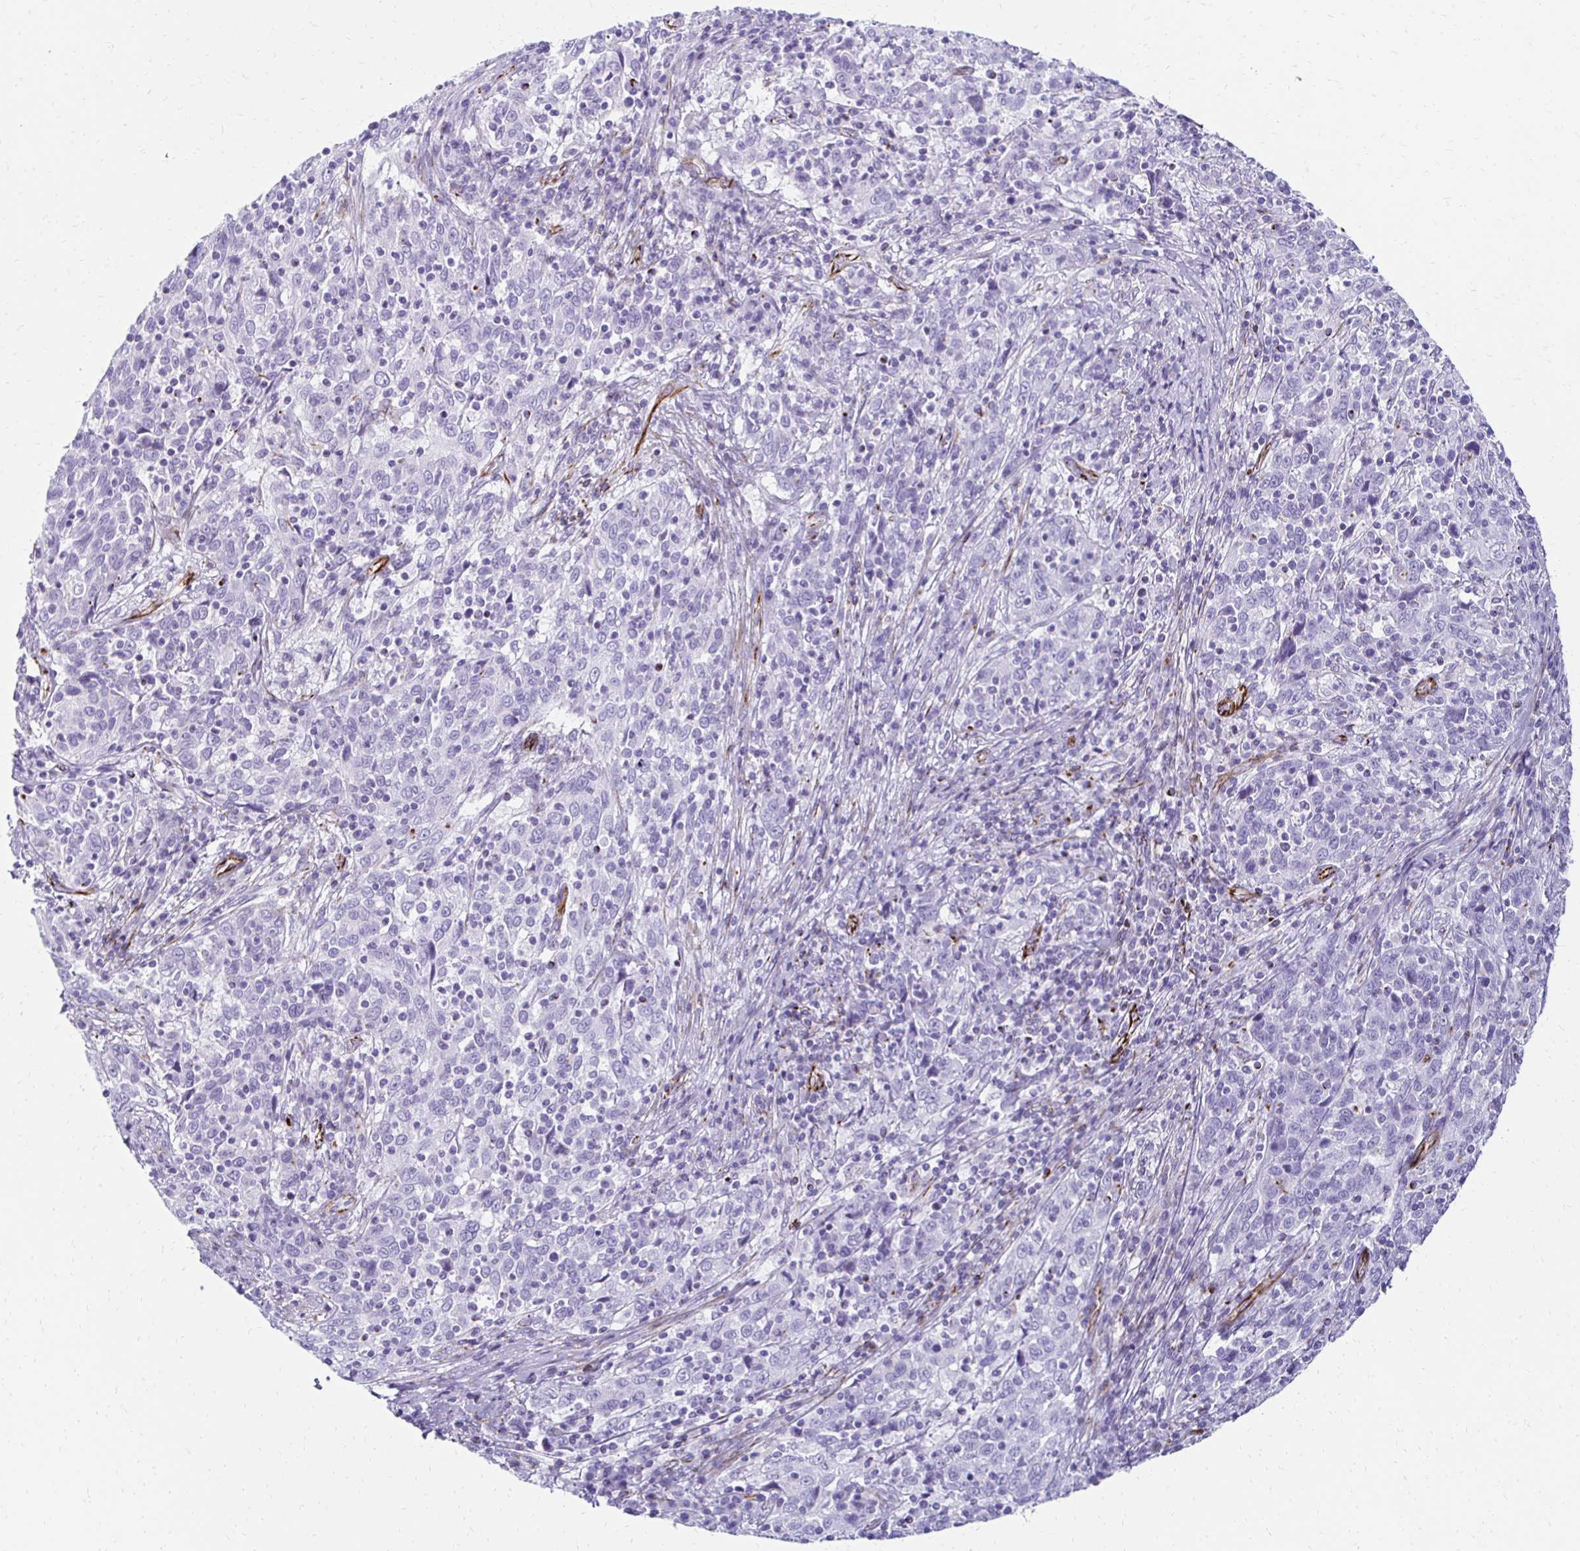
{"staining": {"intensity": "negative", "quantity": "none", "location": "none"}, "tissue": "cervical cancer", "cell_type": "Tumor cells", "image_type": "cancer", "snomed": [{"axis": "morphology", "description": "Squamous cell carcinoma, NOS"}, {"axis": "topography", "description": "Cervix"}], "caption": "This is an immunohistochemistry (IHC) image of human cervical squamous cell carcinoma. There is no positivity in tumor cells.", "gene": "TMEM54", "patient": {"sex": "female", "age": 46}}